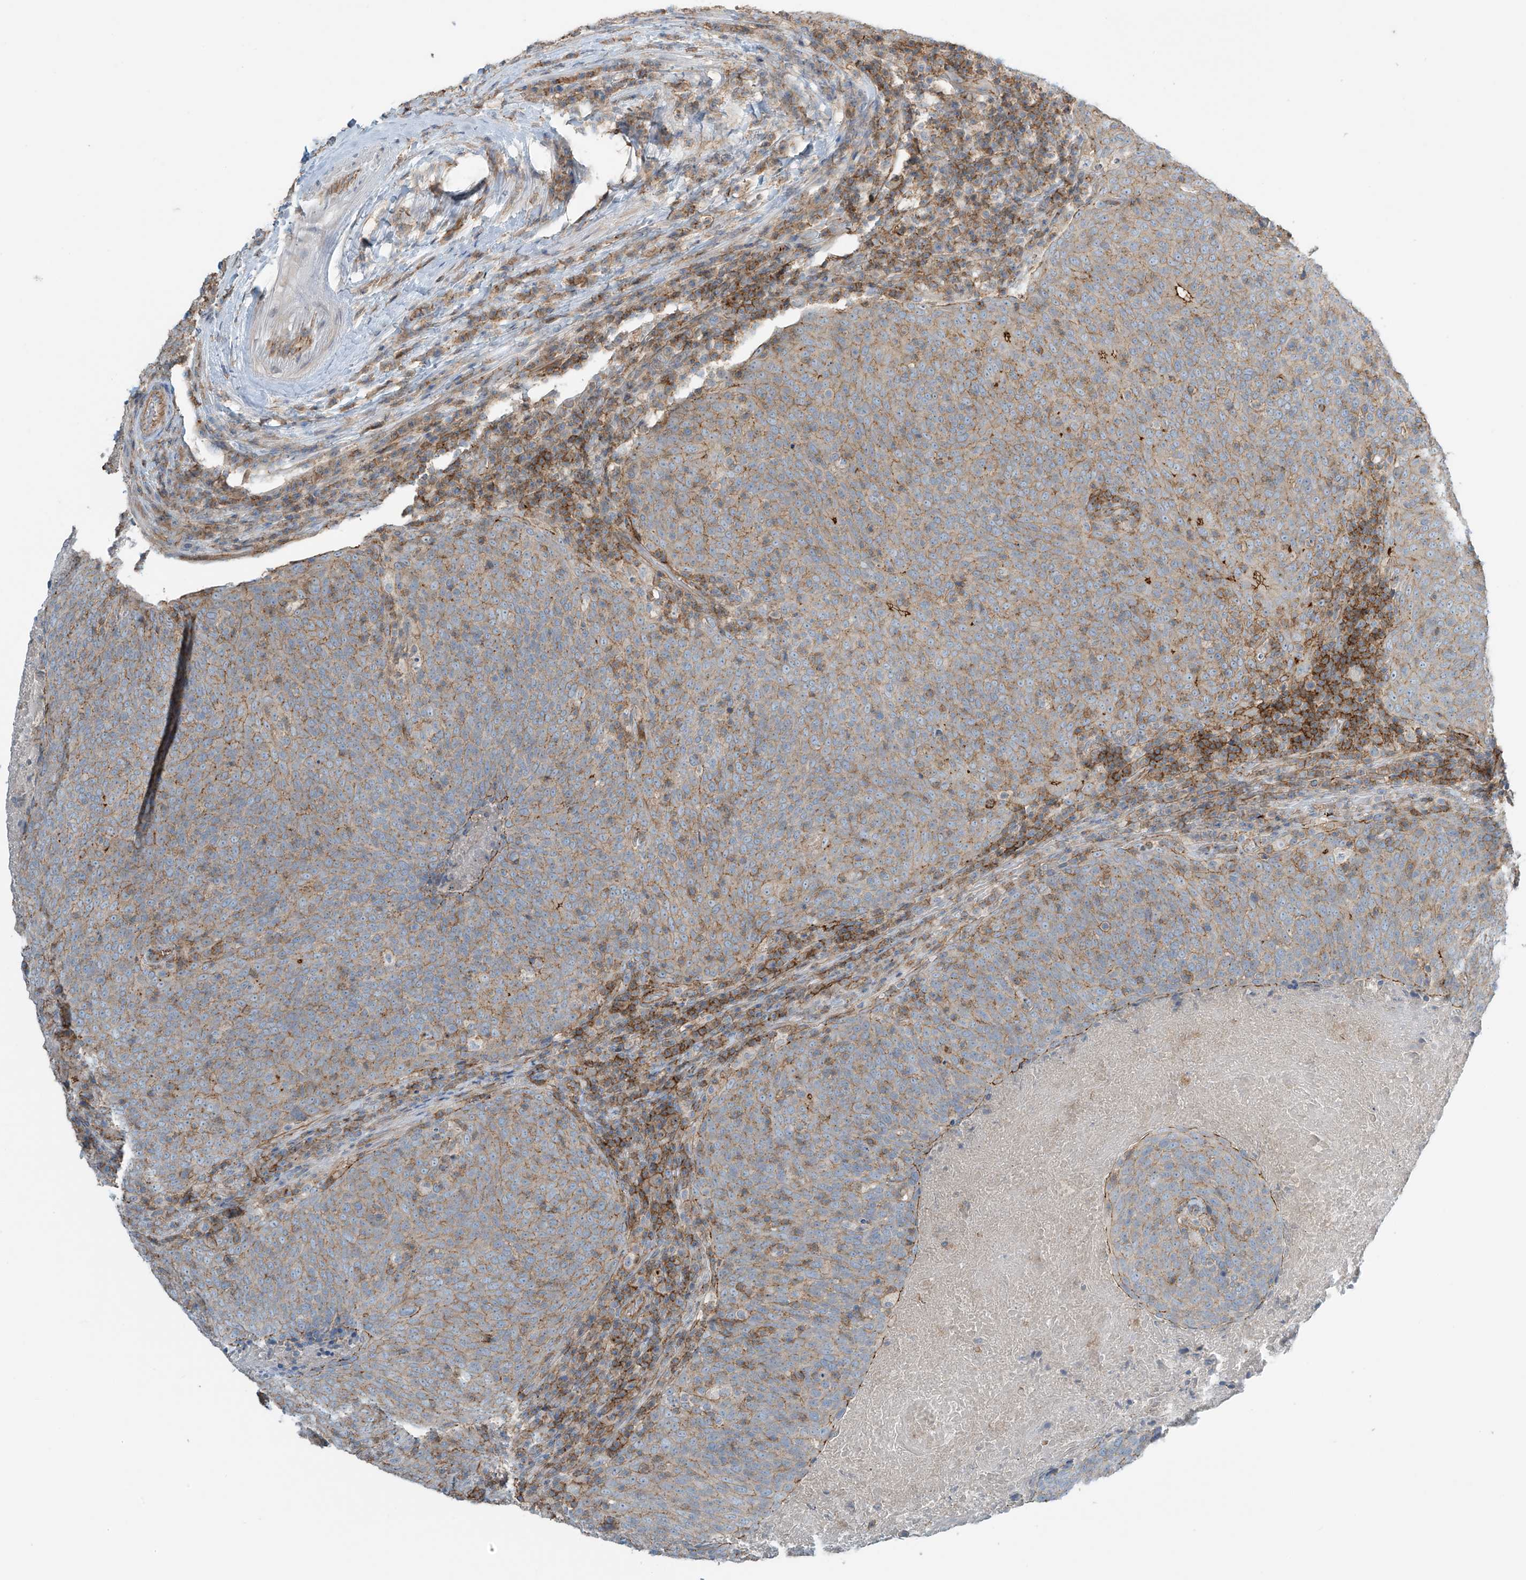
{"staining": {"intensity": "weak", "quantity": ">75%", "location": "cytoplasmic/membranous"}, "tissue": "head and neck cancer", "cell_type": "Tumor cells", "image_type": "cancer", "snomed": [{"axis": "morphology", "description": "Squamous cell carcinoma, NOS"}, {"axis": "morphology", "description": "Squamous cell carcinoma, metastatic, NOS"}, {"axis": "topography", "description": "Lymph node"}, {"axis": "topography", "description": "Head-Neck"}], "caption": "The image shows staining of head and neck metastatic squamous cell carcinoma, revealing weak cytoplasmic/membranous protein positivity (brown color) within tumor cells.", "gene": "SLC9A2", "patient": {"sex": "male", "age": 62}}